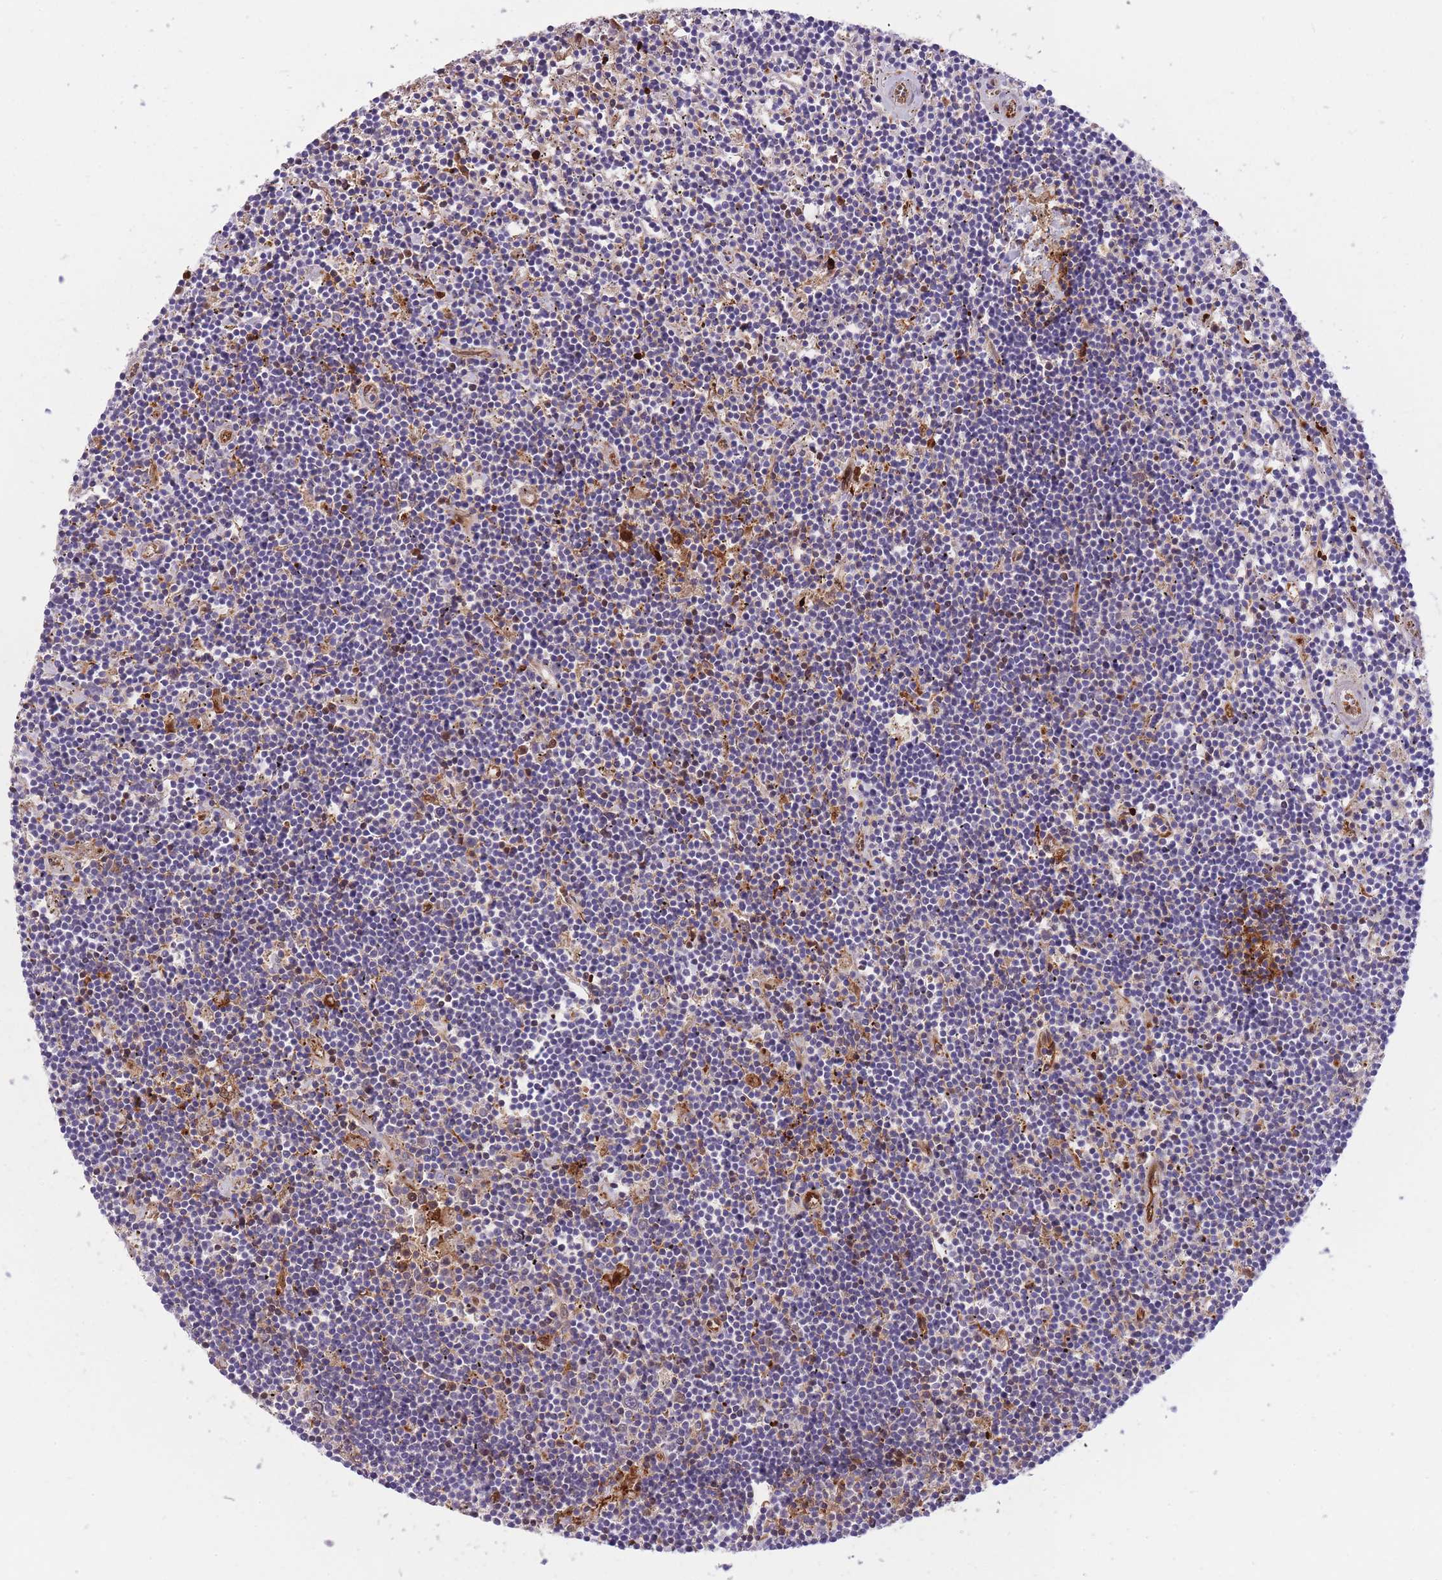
{"staining": {"intensity": "negative", "quantity": "none", "location": "none"}, "tissue": "lymphoma", "cell_type": "Tumor cells", "image_type": "cancer", "snomed": [{"axis": "morphology", "description": "Malignant lymphoma, non-Hodgkin's type, Low grade"}, {"axis": "topography", "description": "Spleen"}], "caption": "IHC image of neoplastic tissue: low-grade malignant lymphoma, non-Hodgkin's type stained with DAB (3,3'-diaminobenzidine) shows no significant protein positivity in tumor cells. (Brightfield microscopy of DAB immunohistochemistry (IHC) at high magnification).", "gene": "CRYGN", "patient": {"sex": "male", "age": 76}}